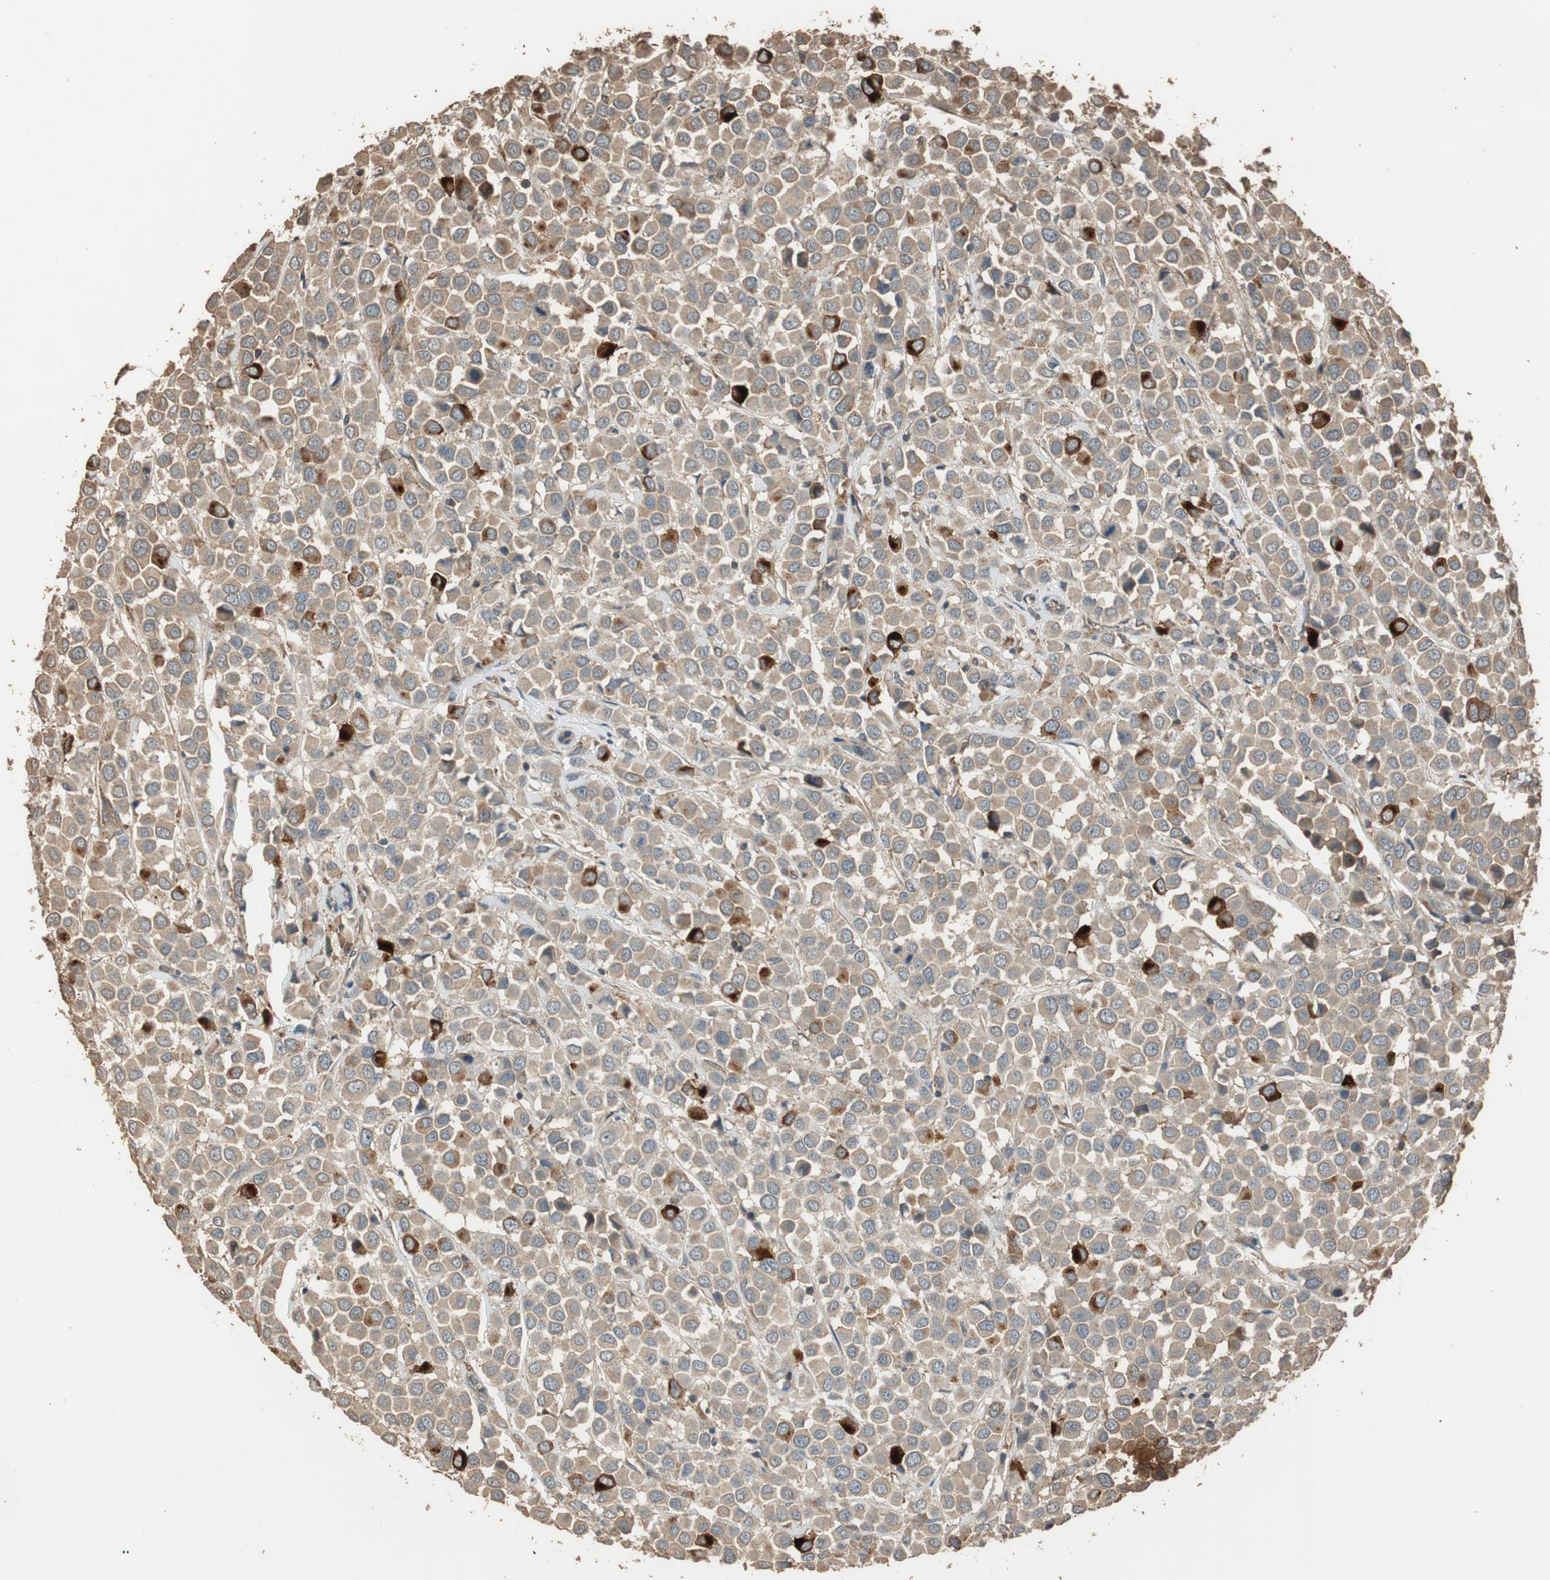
{"staining": {"intensity": "weak", "quantity": ">75%", "location": "cytoplasmic/membranous"}, "tissue": "breast cancer", "cell_type": "Tumor cells", "image_type": "cancer", "snomed": [{"axis": "morphology", "description": "Duct carcinoma"}, {"axis": "topography", "description": "Breast"}], "caption": "An image showing weak cytoplasmic/membranous staining in approximately >75% of tumor cells in breast intraductal carcinoma, as visualized by brown immunohistochemical staining.", "gene": "MST1R", "patient": {"sex": "female", "age": 61}}